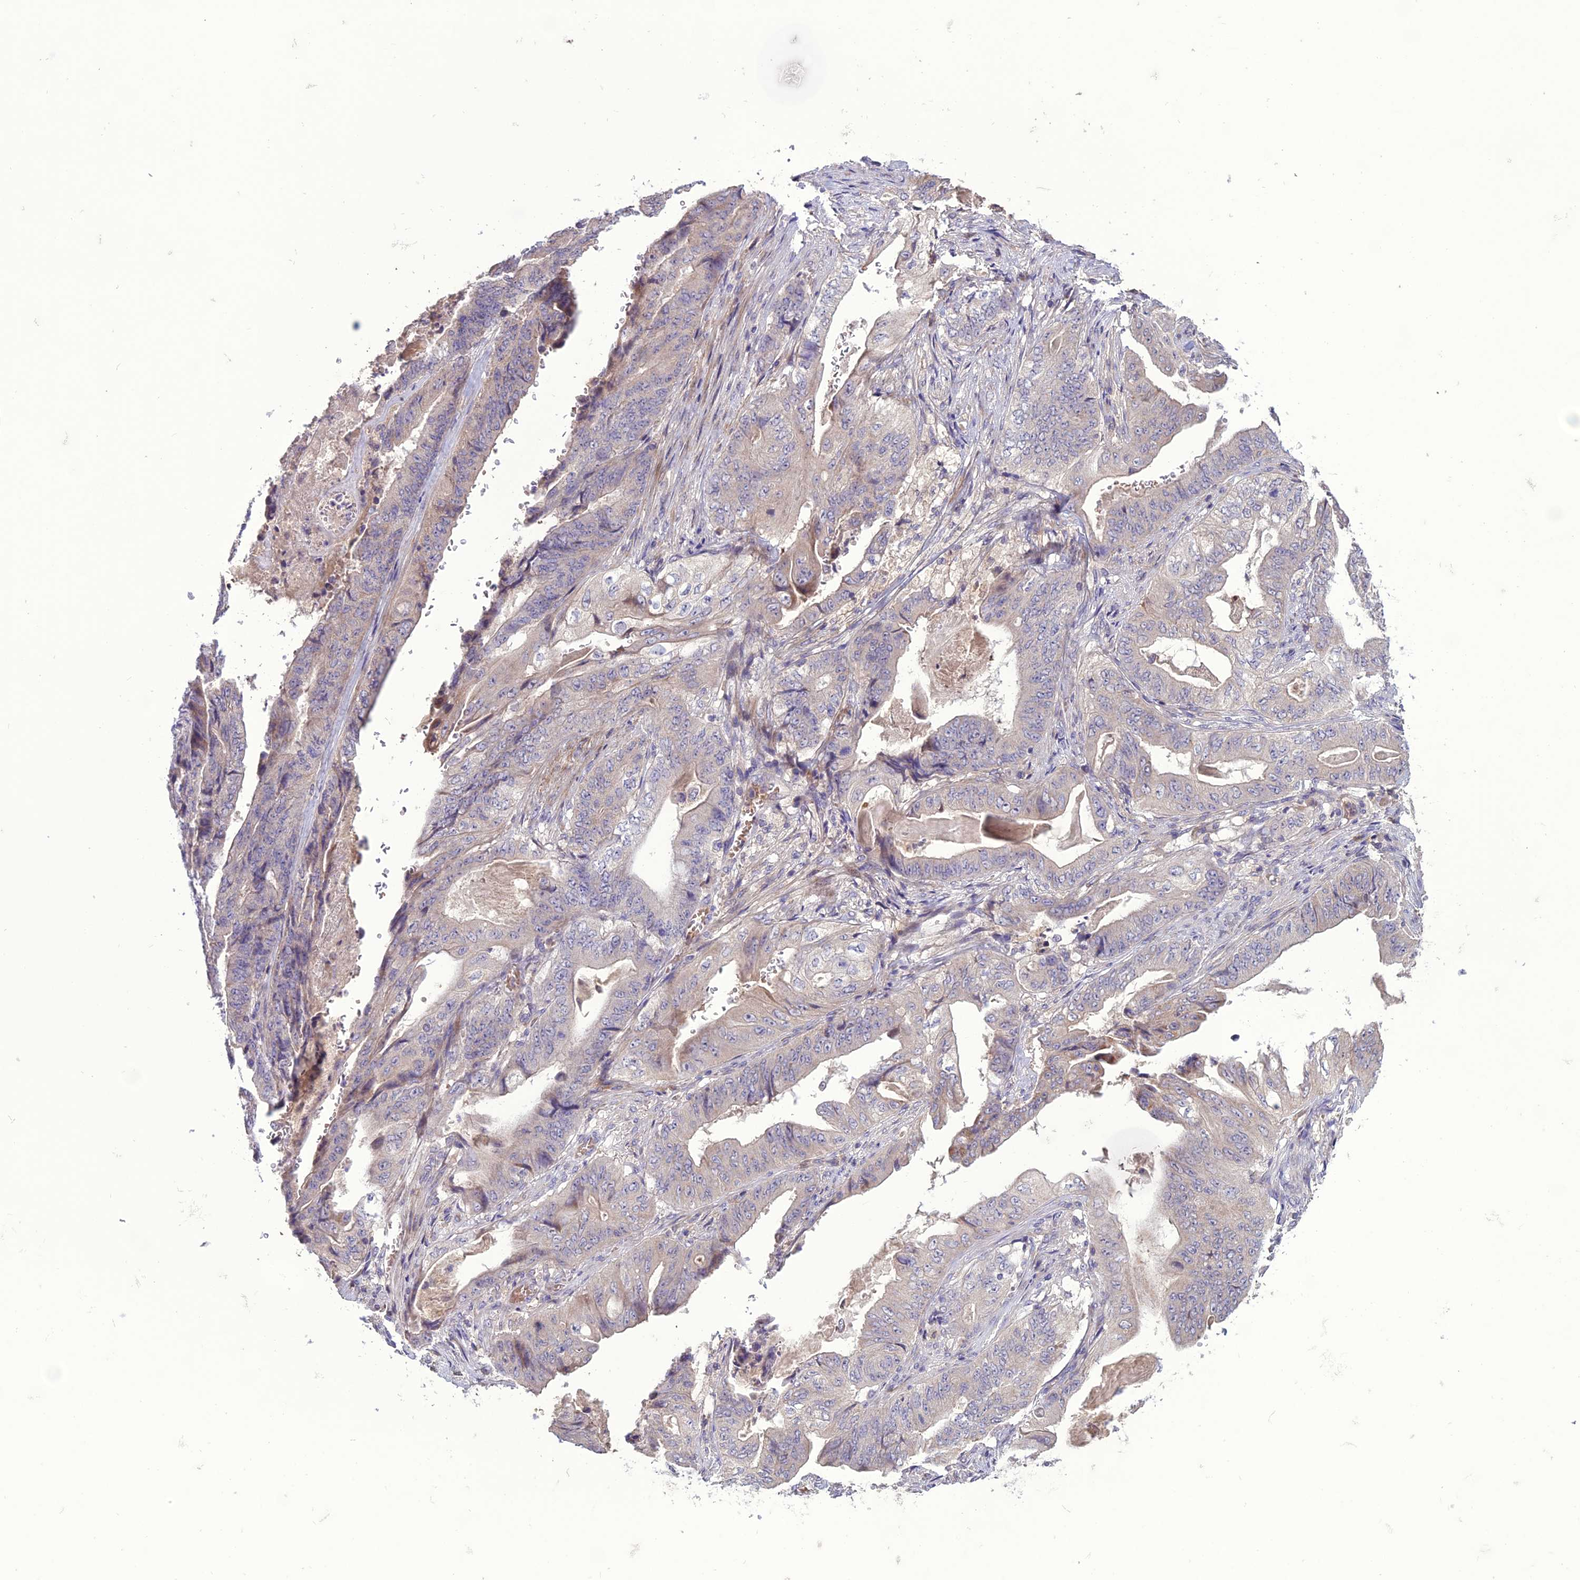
{"staining": {"intensity": "weak", "quantity": "<25%", "location": "cytoplasmic/membranous"}, "tissue": "stomach cancer", "cell_type": "Tumor cells", "image_type": "cancer", "snomed": [{"axis": "morphology", "description": "Adenocarcinoma, NOS"}, {"axis": "topography", "description": "Stomach"}], "caption": "Immunohistochemistry (IHC) histopathology image of stomach cancer (adenocarcinoma) stained for a protein (brown), which shows no expression in tumor cells.", "gene": "C2orf76", "patient": {"sex": "female", "age": 73}}